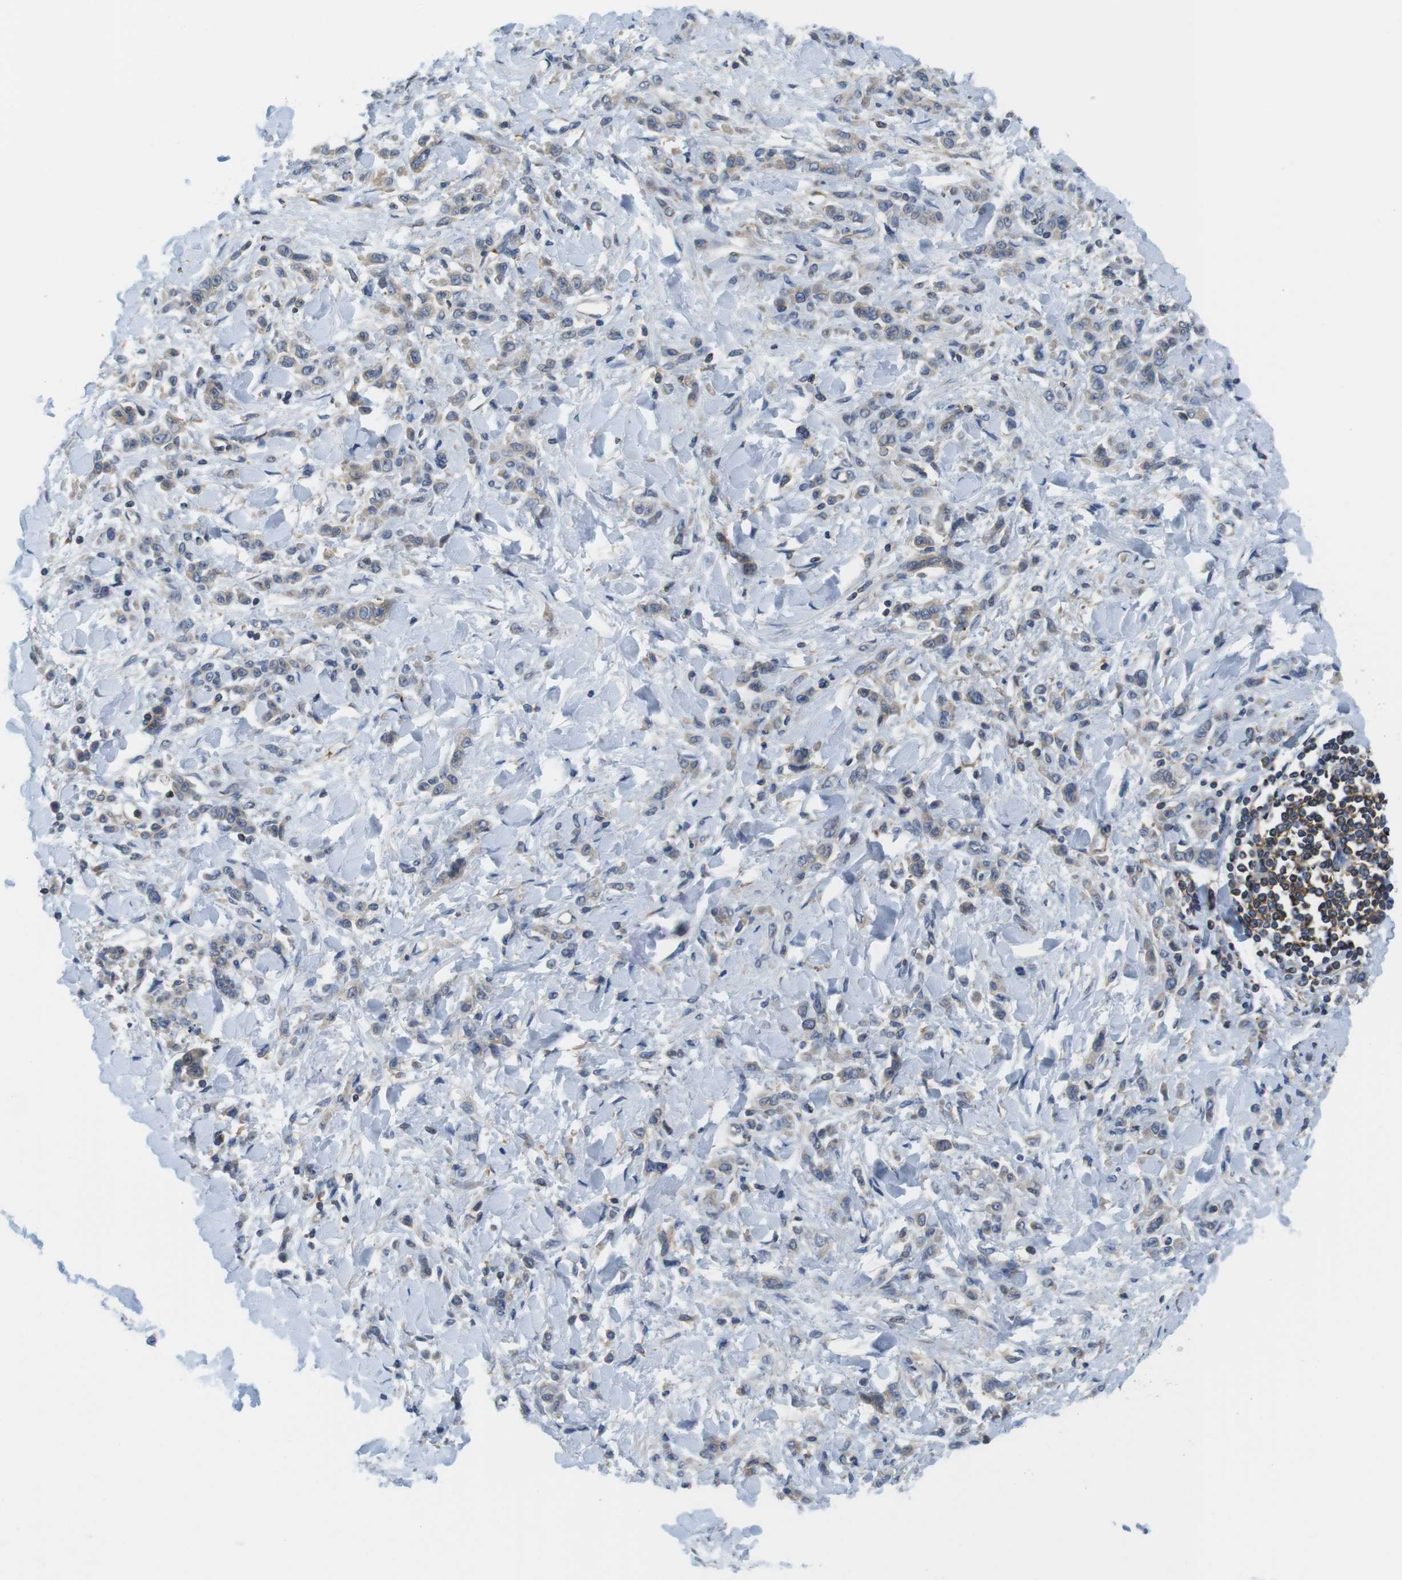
{"staining": {"intensity": "weak", "quantity": ">75%", "location": "cytoplasmic/membranous"}, "tissue": "stomach cancer", "cell_type": "Tumor cells", "image_type": "cancer", "snomed": [{"axis": "morphology", "description": "Normal tissue, NOS"}, {"axis": "morphology", "description": "Adenocarcinoma, NOS"}, {"axis": "topography", "description": "Stomach"}], "caption": "Immunohistochemical staining of adenocarcinoma (stomach) demonstrates low levels of weak cytoplasmic/membranous protein expression in approximately >75% of tumor cells.", "gene": "HERPUD2", "patient": {"sex": "male", "age": 82}}